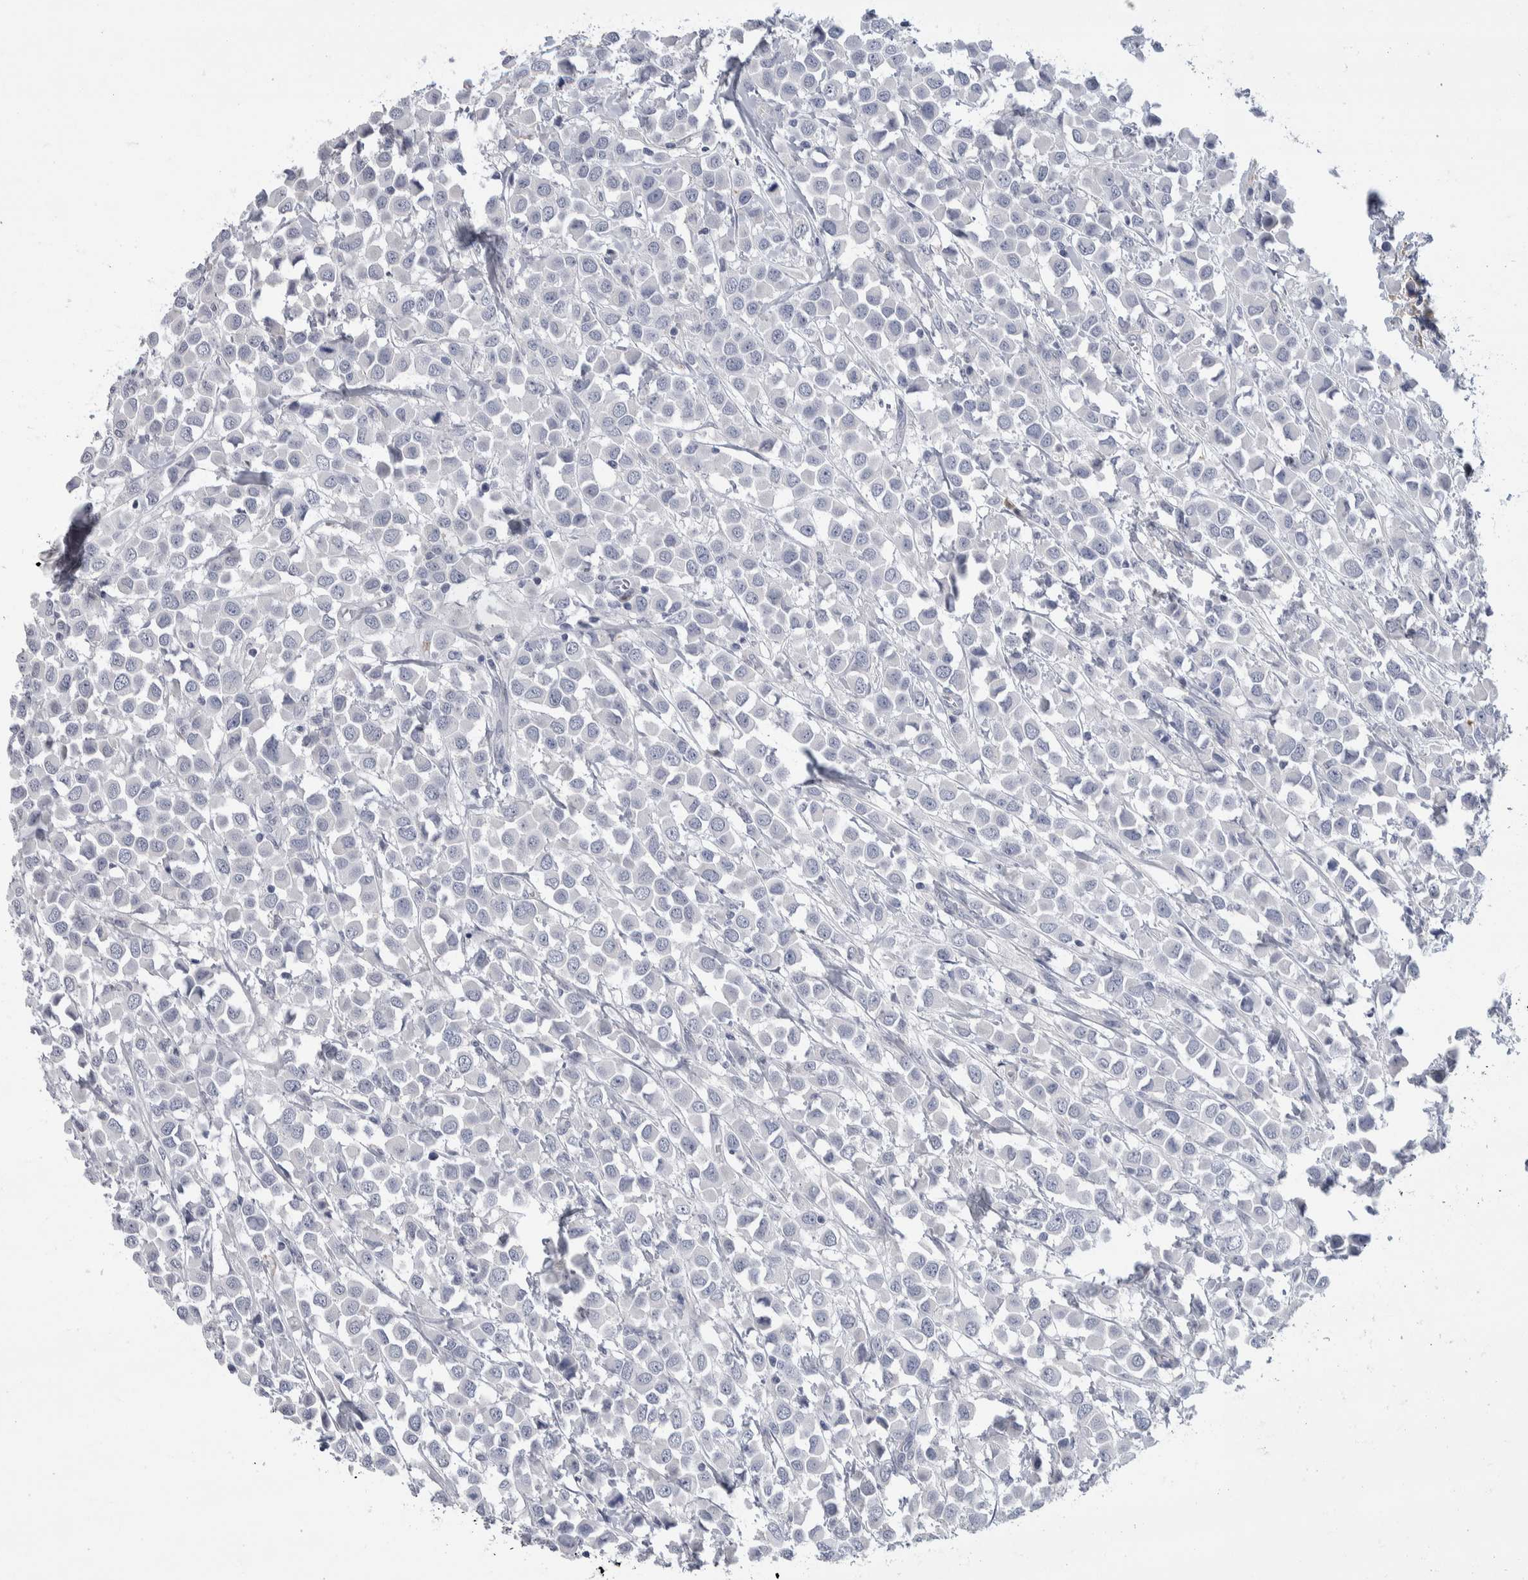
{"staining": {"intensity": "negative", "quantity": "none", "location": "none"}, "tissue": "breast cancer", "cell_type": "Tumor cells", "image_type": "cancer", "snomed": [{"axis": "morphology", "description": "Duct carcinoma"}, {"axis": "topography", "description": "Breast"}], "caption": "Invasive ductal carcinoma (breast) stained for a protein using IHC reveals no positivity tumor cells.", "gene": "LURAP1L", "patient": {"sex": "female", "age": 61}}